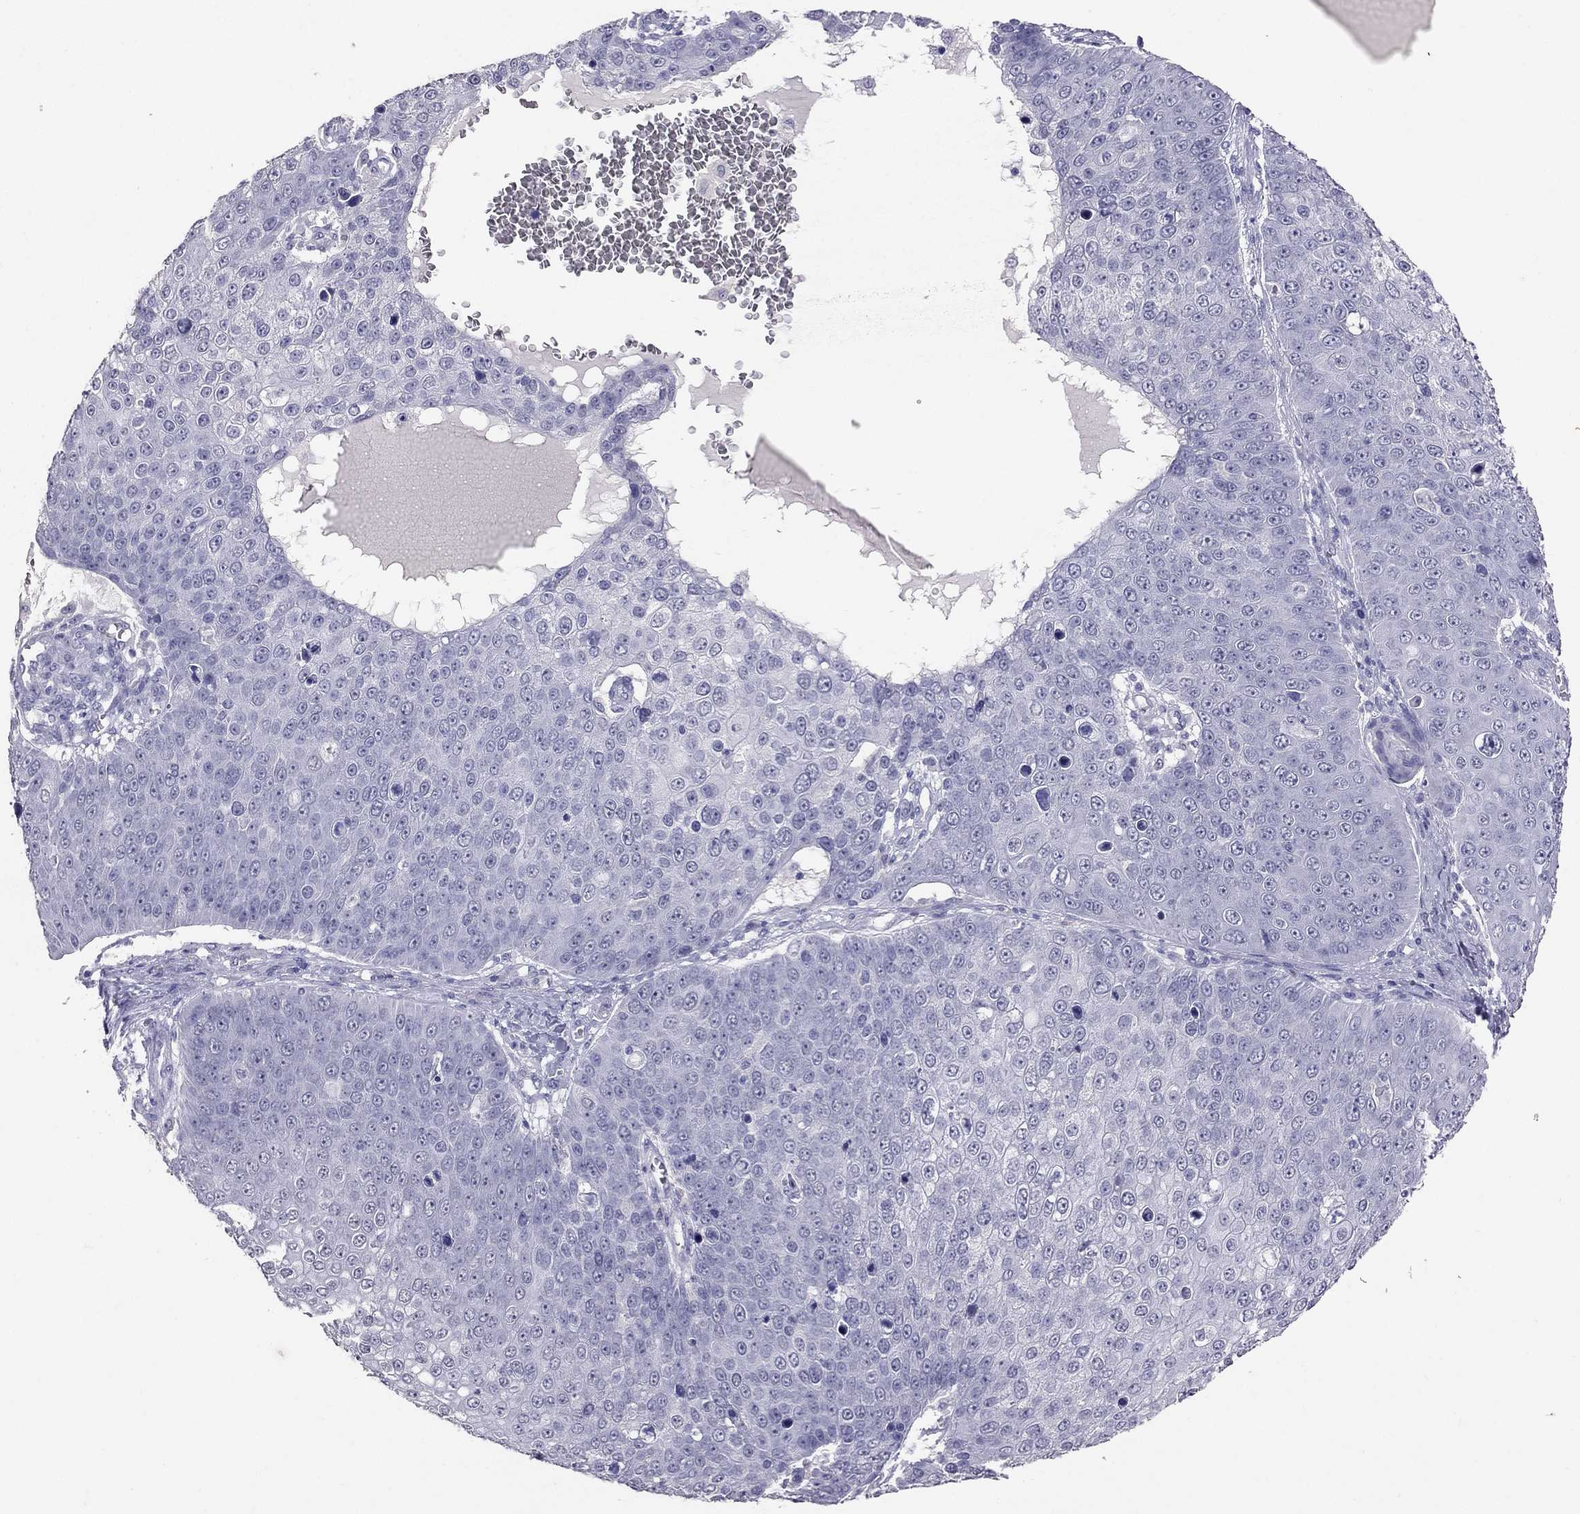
{"staining": {"intensity": "negative", "quantity": "none", "location": "none"}, "tissue": "skin cancer", "cell_type": "Tumor cells", "image_type": "cancer", "snomed": [{"axis": "morphology", "description": "Squamous cell carcinoma, NOS"}, {"axis": "topography", "description": "Skin"}], "caption": "An IHC histopathology image of skin cancer is shown. There is no staining in tumor cells of skin cancer.", "gene": "PSMB11", "patient": {"sex": "male", "age": 71}}